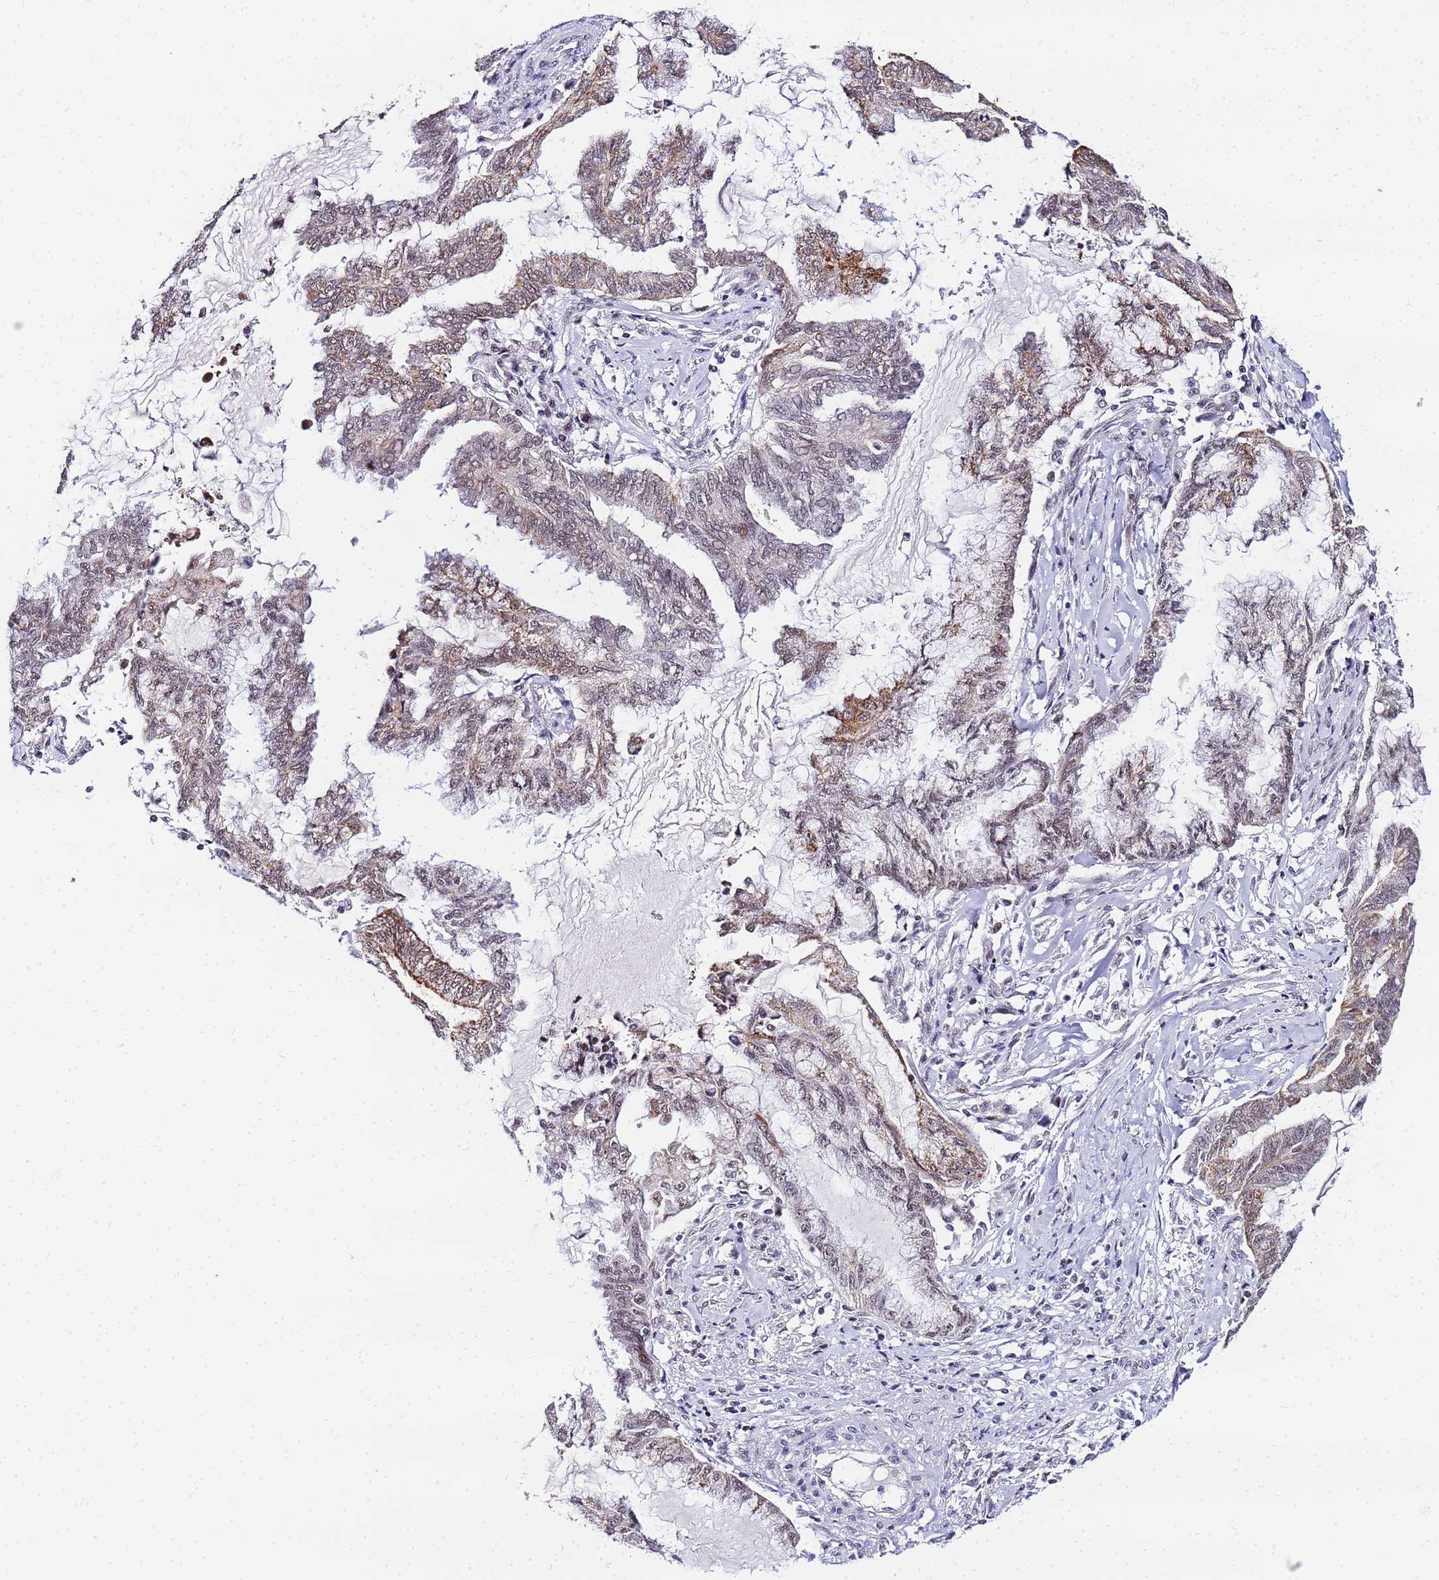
{"staining": {"intensity": "moderate", "quantity": "25%-75%", "location": "cytoplasmic/membranous"}, "tissue": "endometrial cancer", "cell_type": "Tumor cells", "image_type": "cancer", "snomed": [{"axis": "morphology", "description": "Adenocarcinoma, NOS"}, {"axis": "topography", "description": "Endometrium"}], "caption": "Immunohistochemistry (IHC) of human endometrial cancer (adenocarcinoma) demonstrates medium levels of moderate cytoplasmic/membranous positivity in approximately 25%-75% of tumor cells. Ihc stains the protein of interest in brown and the nuclei are stained blue.", "gene": "CKMT1A", "patient": {"sex": "female", "age": 86}}